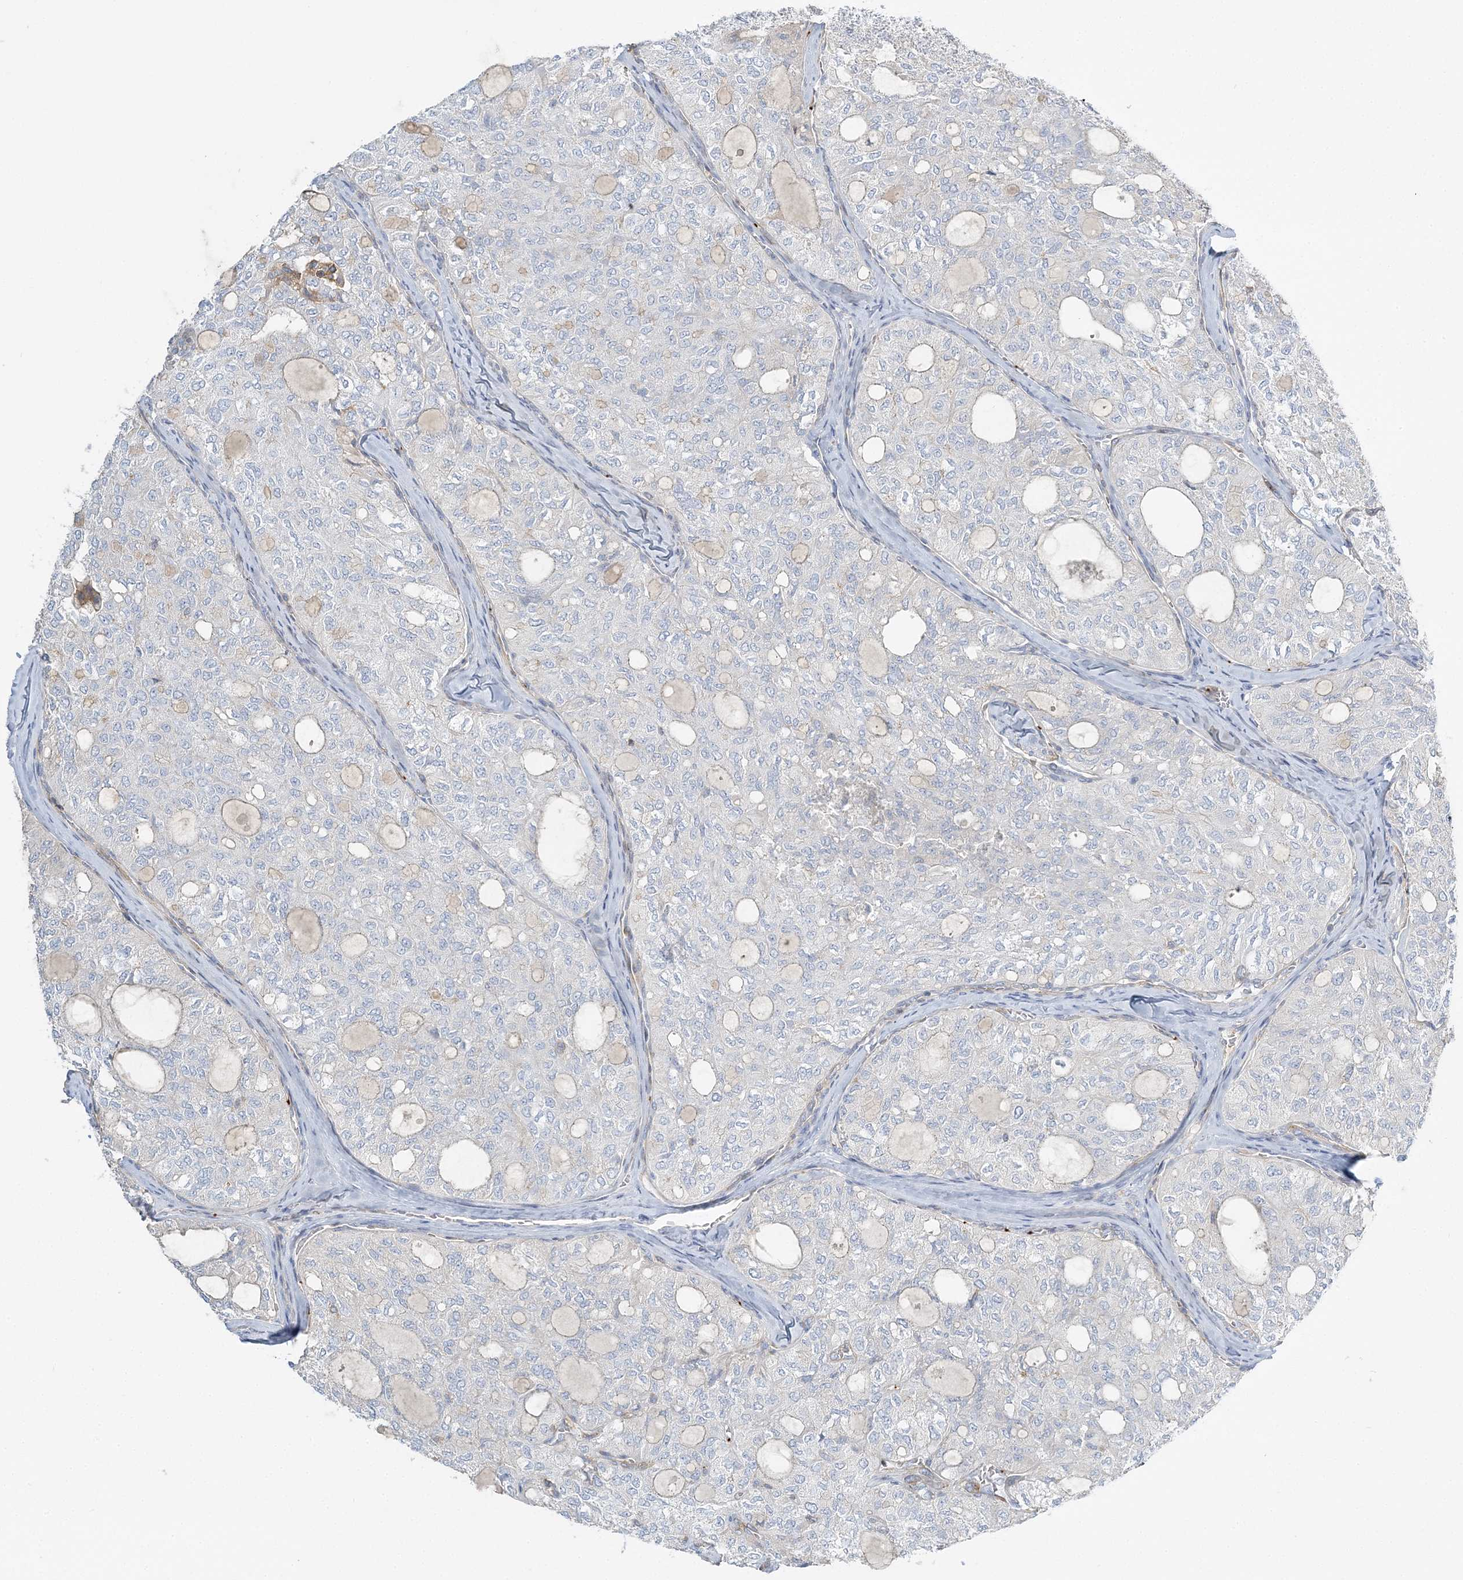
{"staining": {"intensity": "negative", "quantity": "none", "location": "none"}, "tissue": "thyroid cancer", "cell_type": "Tumor cells", "image_type": "cancer", "snomed": [{"axis": "morphology", "description": "Follicular adenoma carcinoma, NOS"}, {"axis": "topography", "description": "Thyroid gland"}], "caption": "Micrograph shows no protein staining in tumor cells of thyroid follicular adenoma carcinoma tissue.", "gene": "CUEDC2", "patient": {"sex": "male", "age": 75}}